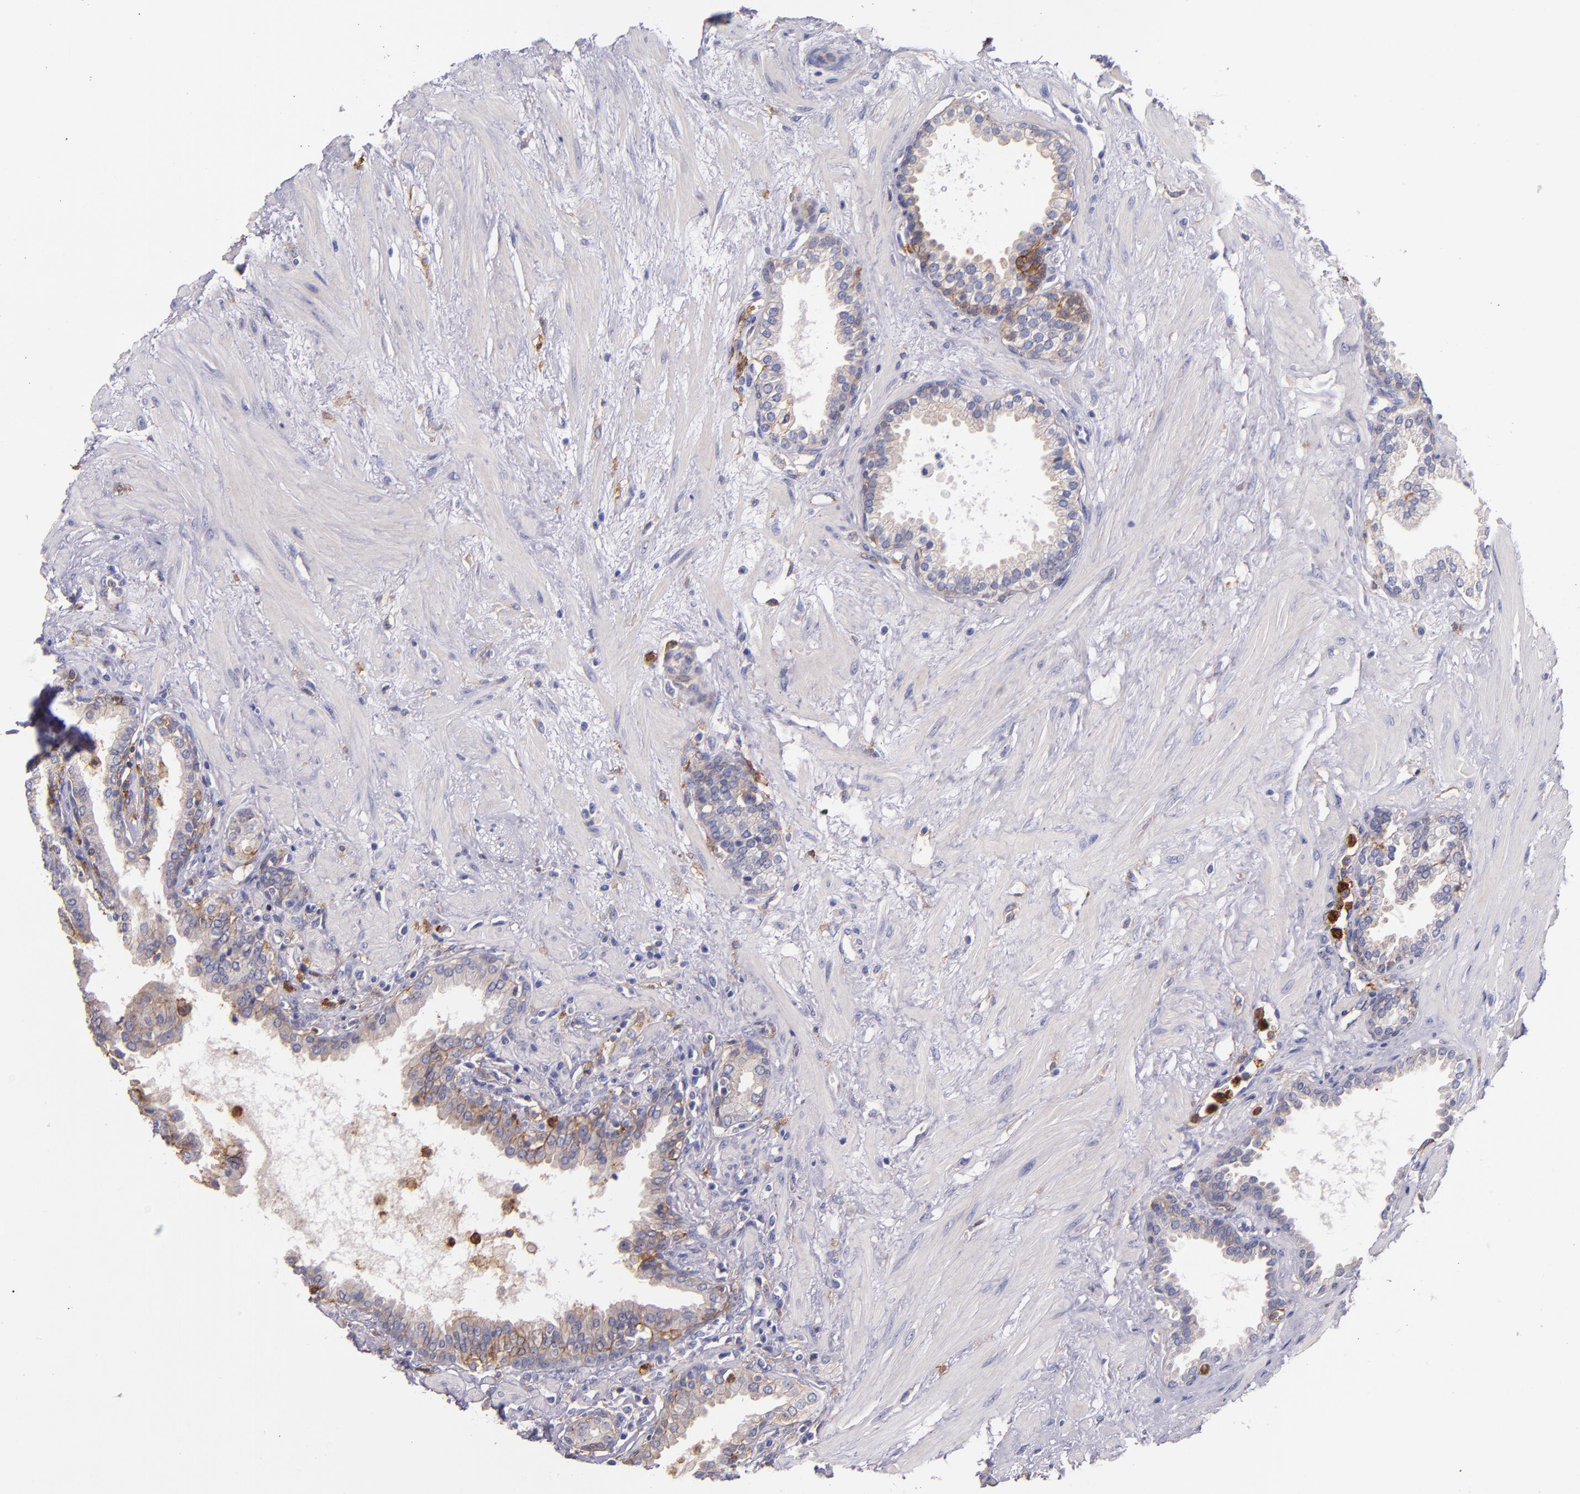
{"staining": {"intensity": "weak", "quantity": "25%-75%", "location": "cytoplasmic/membranous"}, "tissue": "prostate", "cell_type": "Glandular cells", "image_type": "normal", "snomed": [{"axis": "morphology", "description": "Normal tissue, NOS"}, {"axis": "topography", "description": "Prostate"}], "caption": "Protein positivity by immunohistochemistry reveals weak cytoplasmic/membranous expression in about 25%-75% of glandular cells in benign prostate. (Brightfield microscopy of DAB IHC at high magnification).", "gene": "C5AR1", "patient": {"sex": "male", "age": 64}}